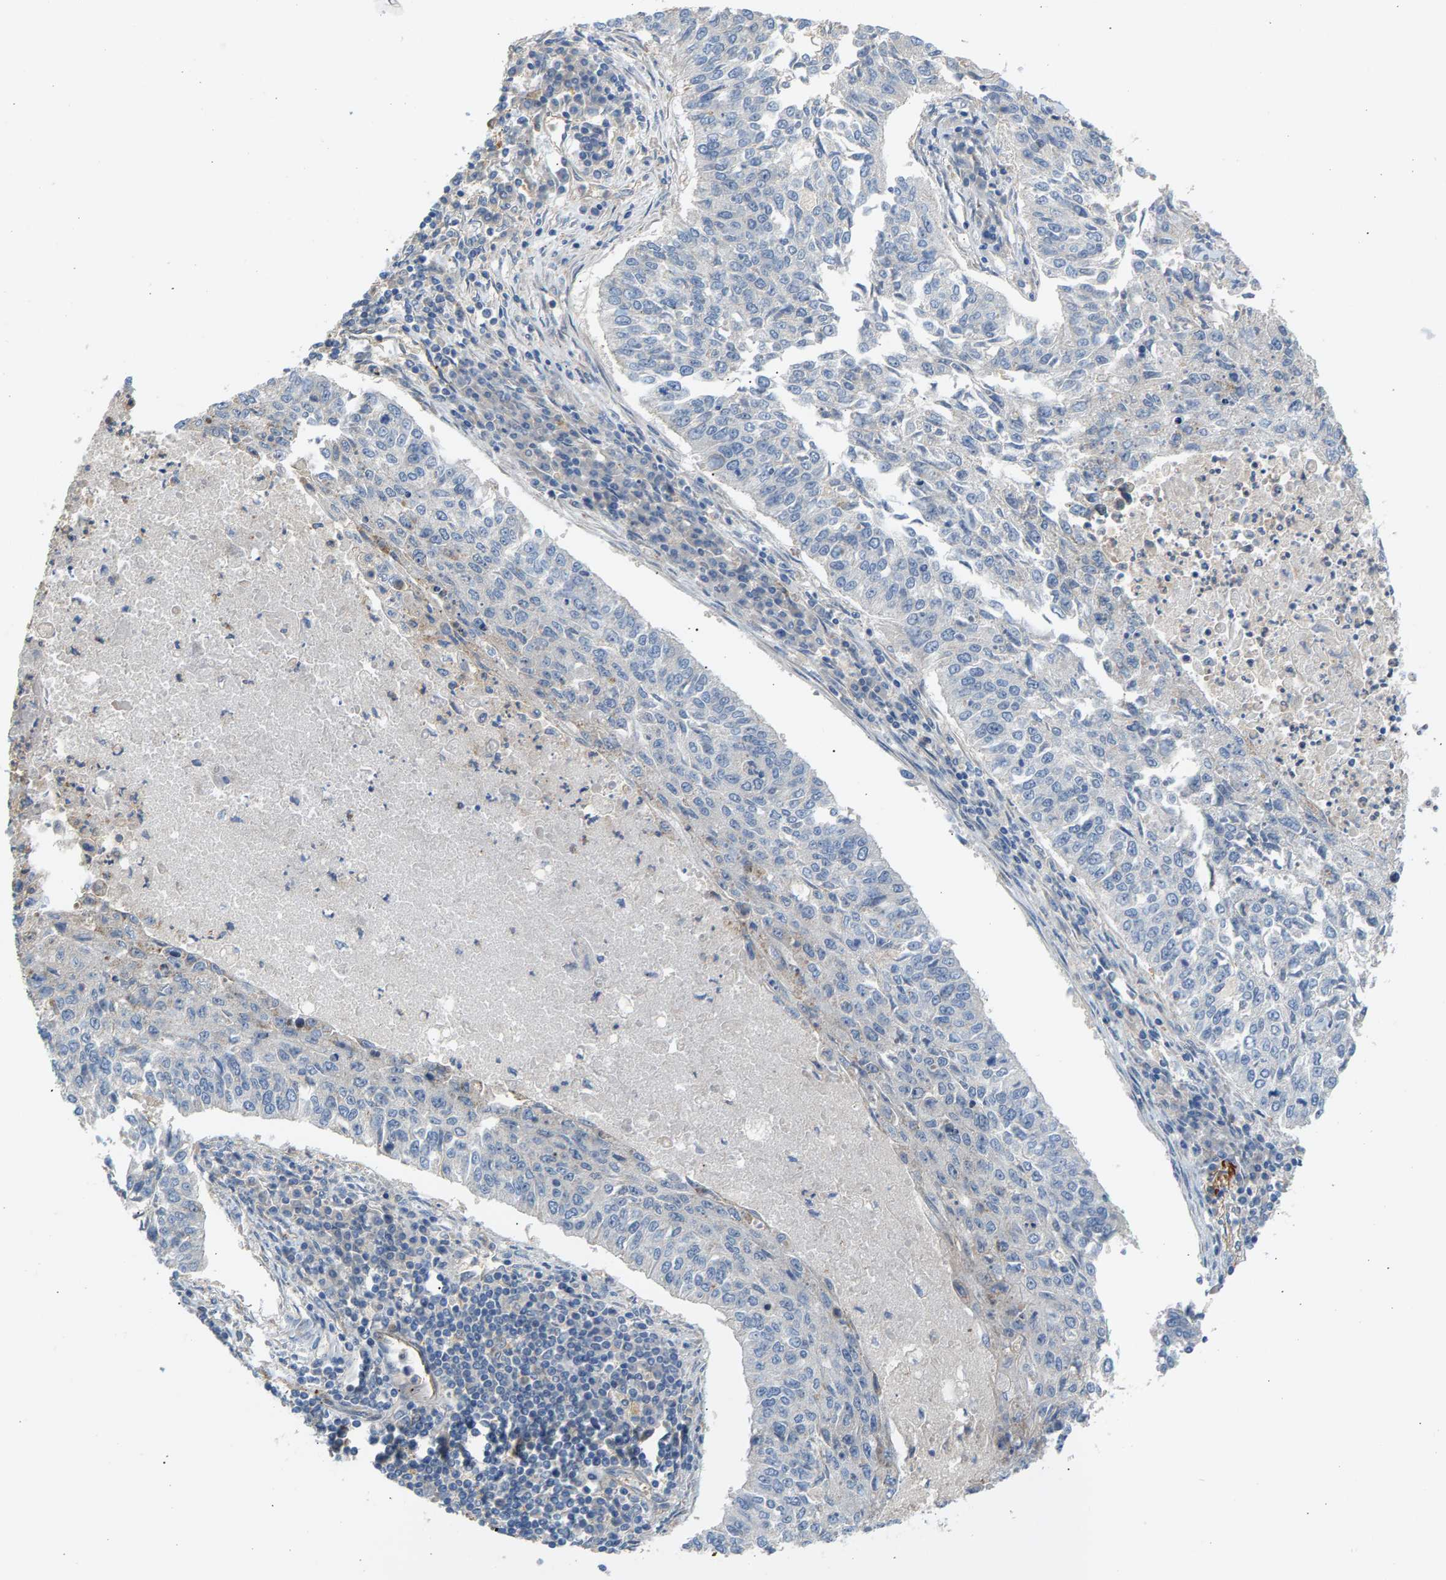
{"staining": {"intensity": "negative", "quantity": "none", "location": "none"}, "tissue": "lung cancer", "cell_type": "Tumor cells", "image_type": "cancer", "snomed": [{"axis": "morphology", "description": "Normal tissue, NOS"}, {"axis": "morphology", "description": "Squamous cell carcinoma, NOS"}, {"axis": "topography", "description": "Cartilage tissue"}, {"axis": "topography", "description": "Bronchus"}, {"axis": "topography", "description": "Lung"}], "caption": "DAB (3,3'-diaminobenzidine) immunohistochemical staining of squamous cell carcinoma (lung) demonstrates no significant expression in tumor cells.", "gene": "KRTAP27-1", "patient": {"sex": "female", "age": 49}}